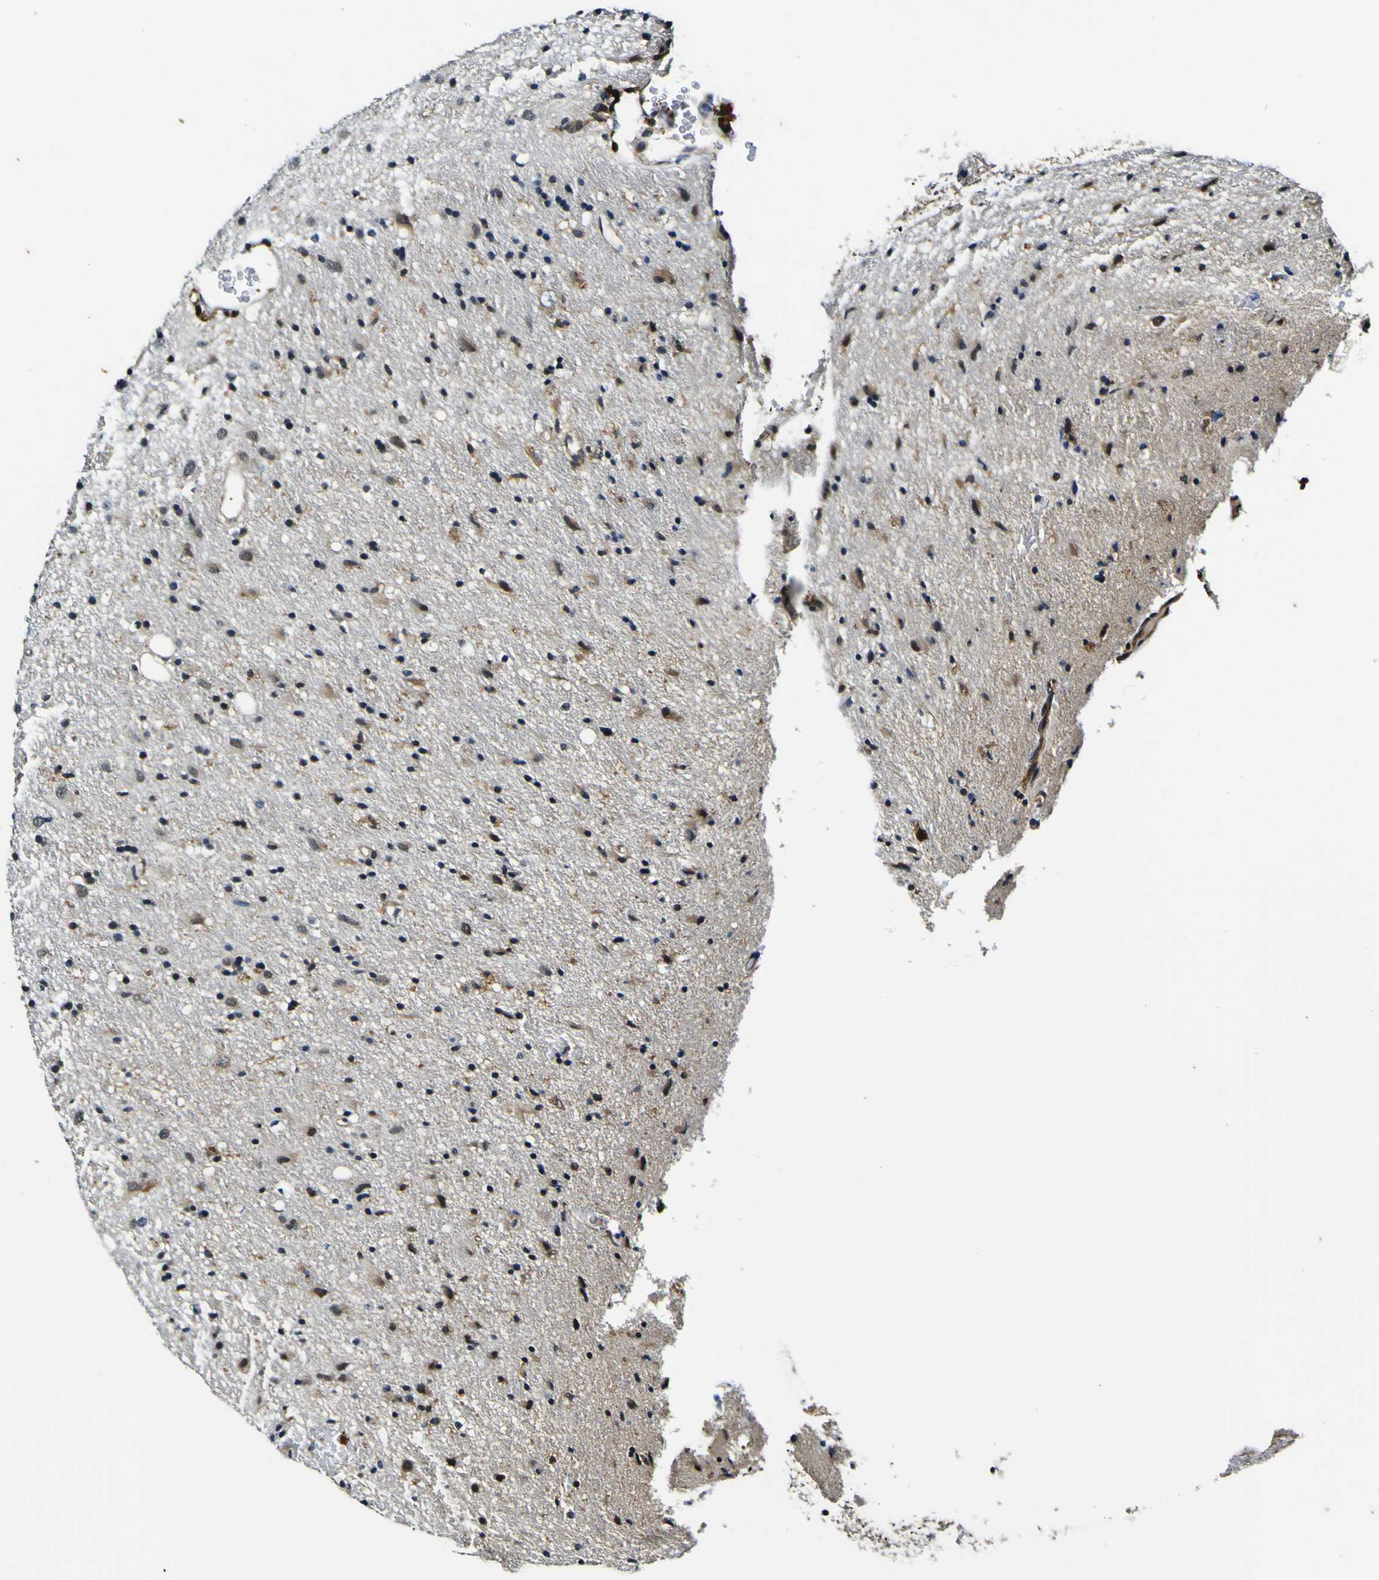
{"staining": {"intensity": "moderate", "quantity": "25%-75%", "location": "cytoplasmic/membranous"}, "tissue": "glioma", "cell_type": "Tumor cells", "image_type": "cancer", "snomed": [{"axis": "morphology", "description": "Glioma, malignant, Low grade"}, {"axis": "topography", "description": "Brain"}], "caption": "High-power microscopy captured an immunohistochemistry (IHC) micrograph of glioma, revealing moderate cytoplasmic/membranous expression in approximately 25%-75% of tumor cells.", "gene": "RHOT2", "patient": {"sex": "male", "age": 77}}